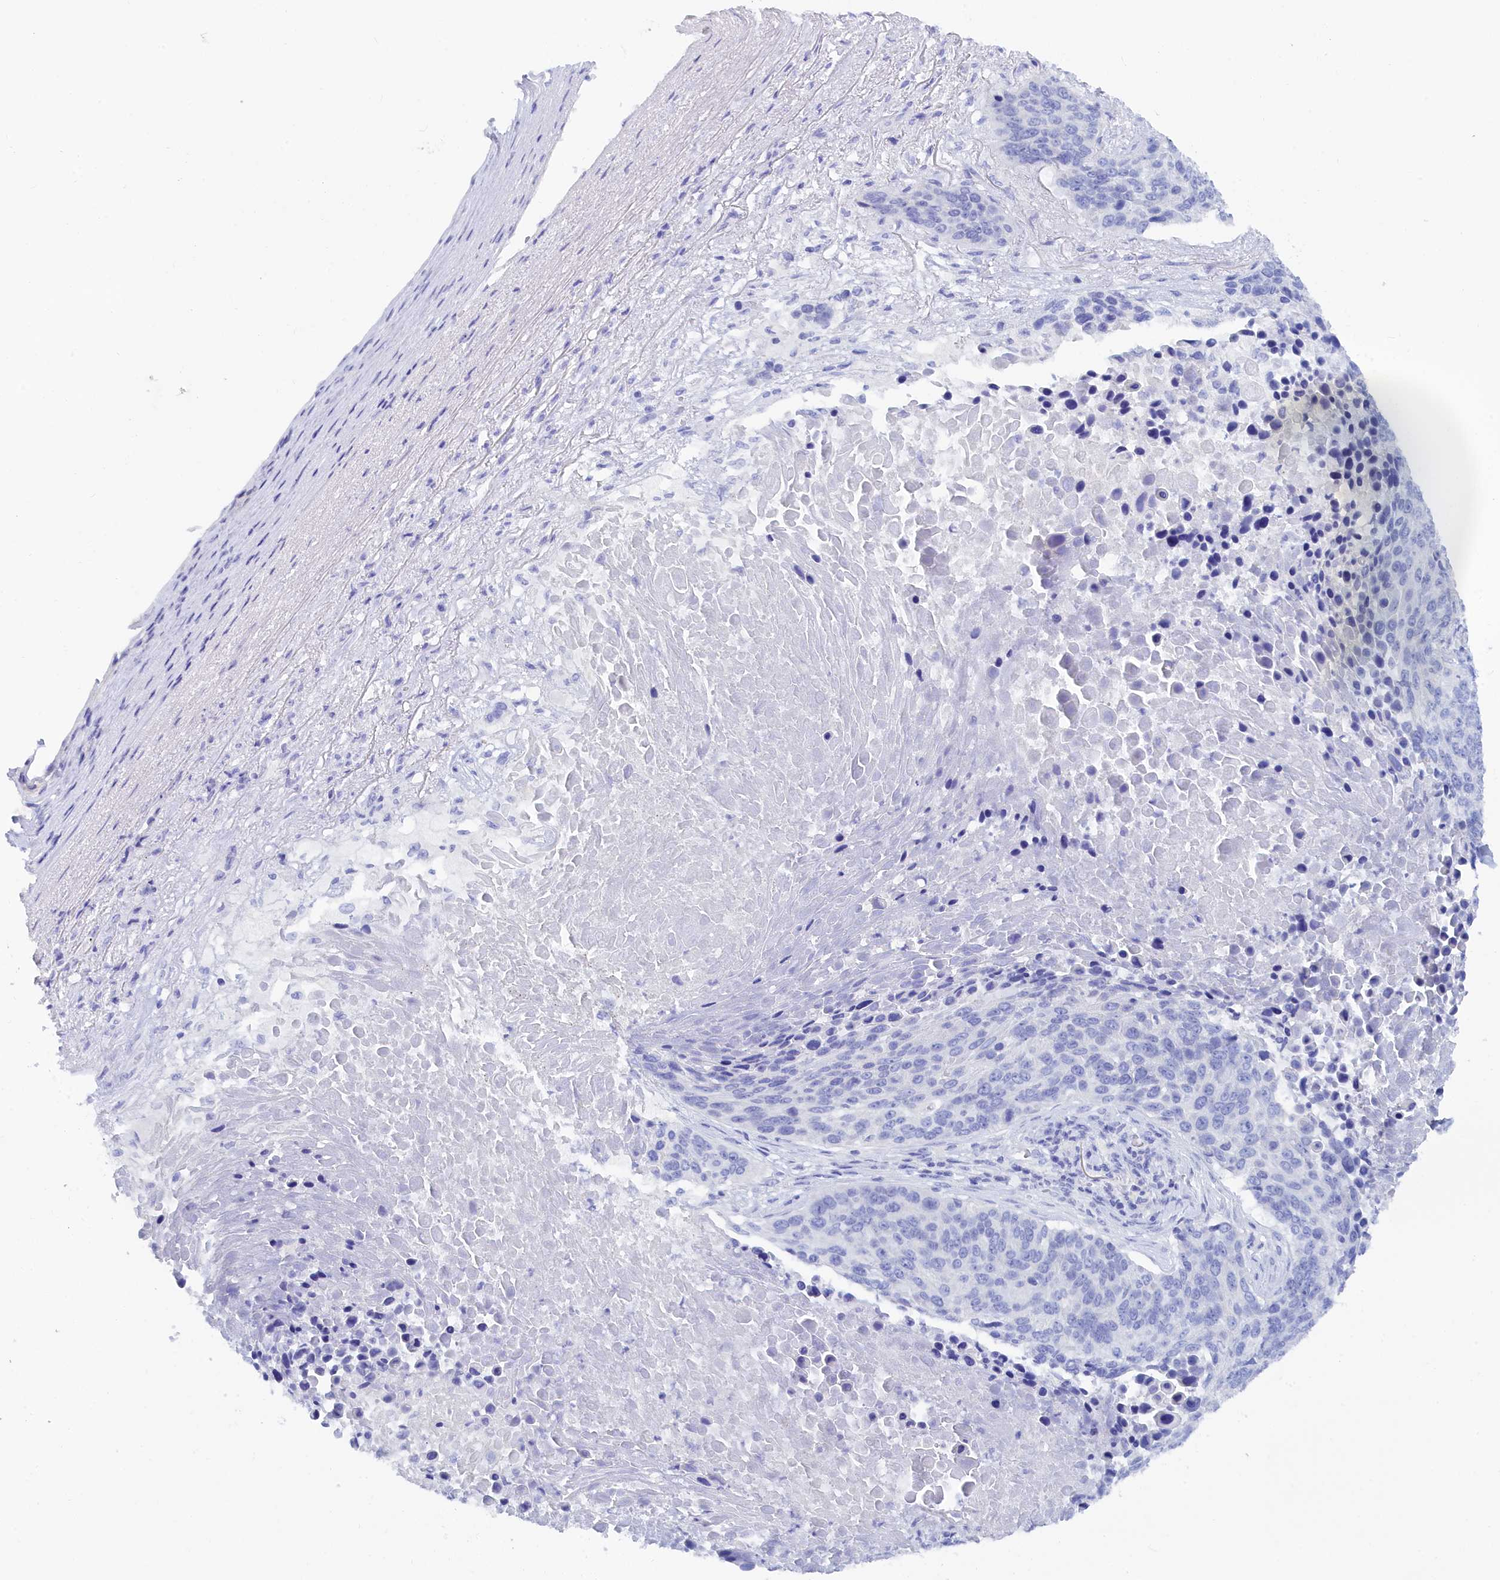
{"staining": {"intensity": "negative", "quantity": "none", "location": "none"}, "tissue": "lung cancer", "cell_type": "Tumor cells", "image_type": "cancer", "snomed": [{"axis": "morphology", "description": "Normal tissue, NOS"}, {"axis": "morphology", "description": "Squamous cell carcinoma, NOS"}, {"axis": "topography", "description": "Lymph node"}, {"axis": "topography", "description": "Lung"}], "caption": "Immunohistochemistry (IHC) micrograph of neoplastic tissue: human squamous cell carcinoma (lung) stained with DAB shows no significant protein positivity in tumor cells. (Brightfield microscopy of DAB immunohistochemistry at high magnification).", "gene": "TRIM10", "patient": {"sex": "male", "age": 66}}